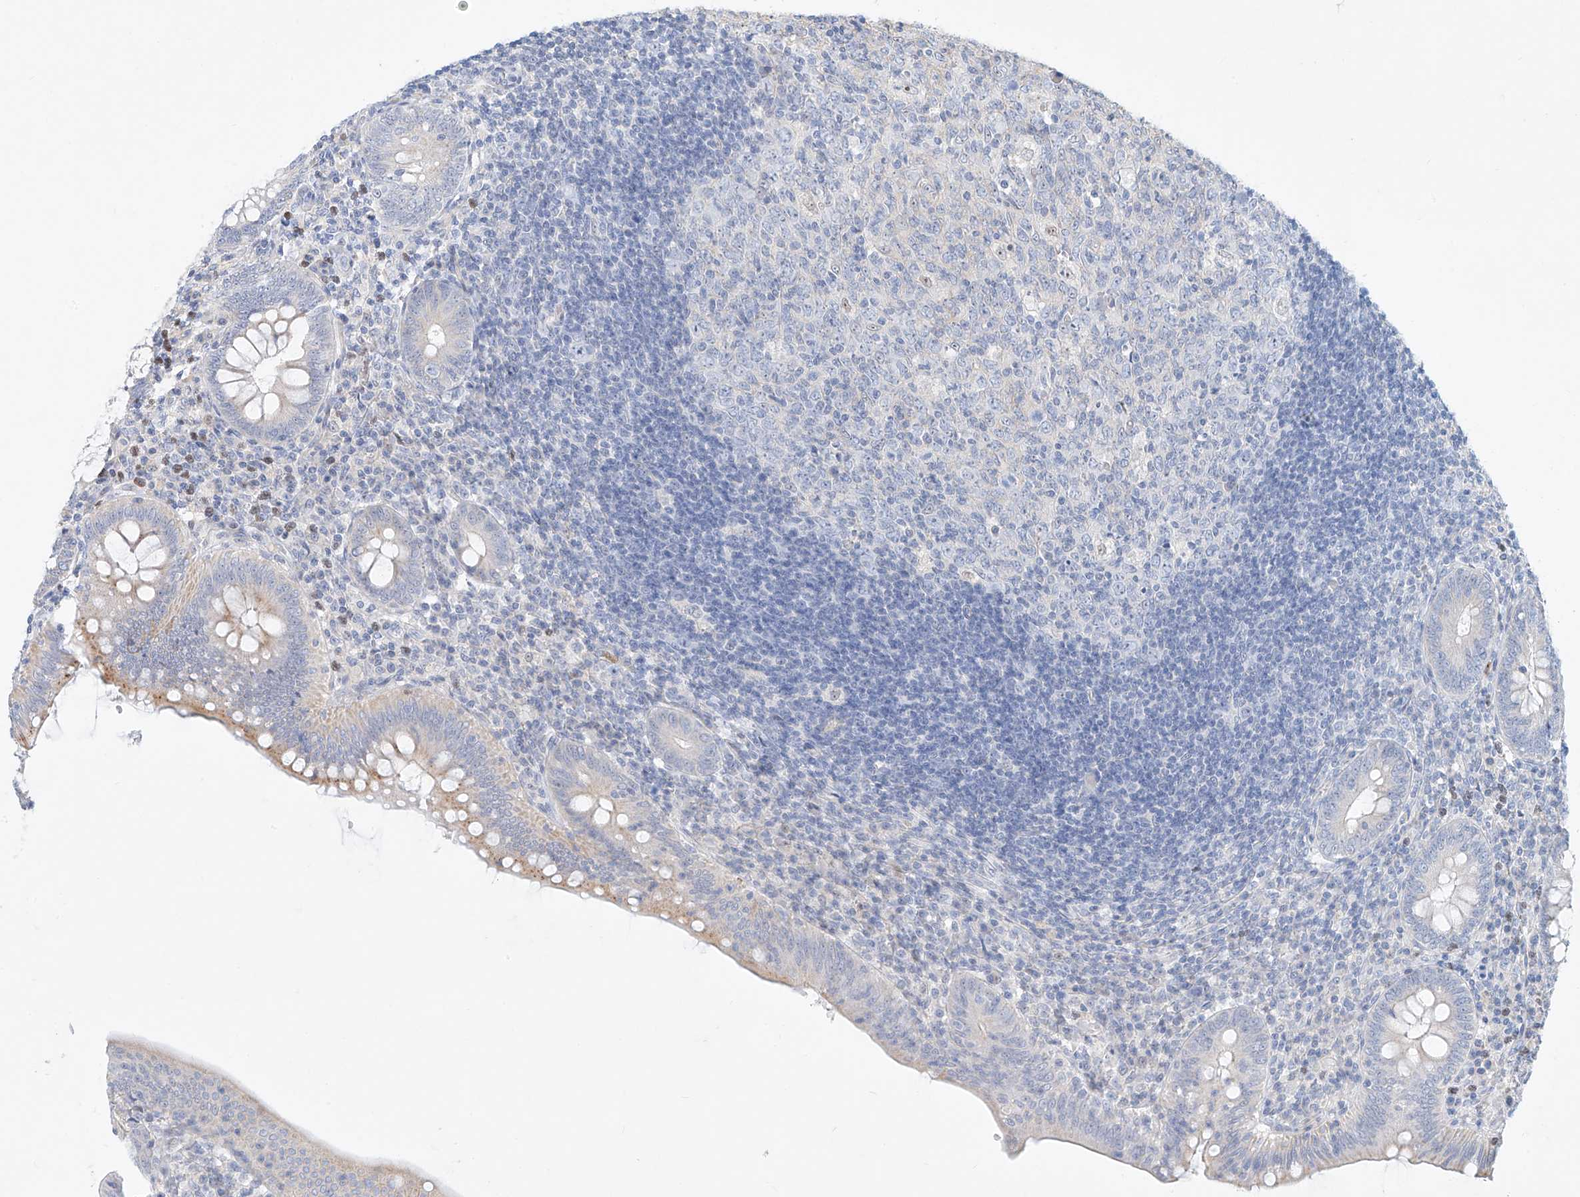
{"staining": {"intensity": "moderate", "quantity": "<25%", "location": "cytoplasmic/membranous"}, "tissue": "appendix", "cell_type": "Glandular cells", "image_type": "normal", "snomed": [{"axis": "morphology", "description": "Normal tissue, NOS"}, {"axis": "topography", "description": "Appendix"}], "caption": "High-magnification brightfield microscopy of benign appendix stained with DAB (brown) and counterstained with hematoxylin (blue). glandular cells exhibit moderate cytoplasmic/membranous staining is present in approximately<25% of cells.", "gene": "SNU13", "patient": {"sex": "male", "age": 14}}